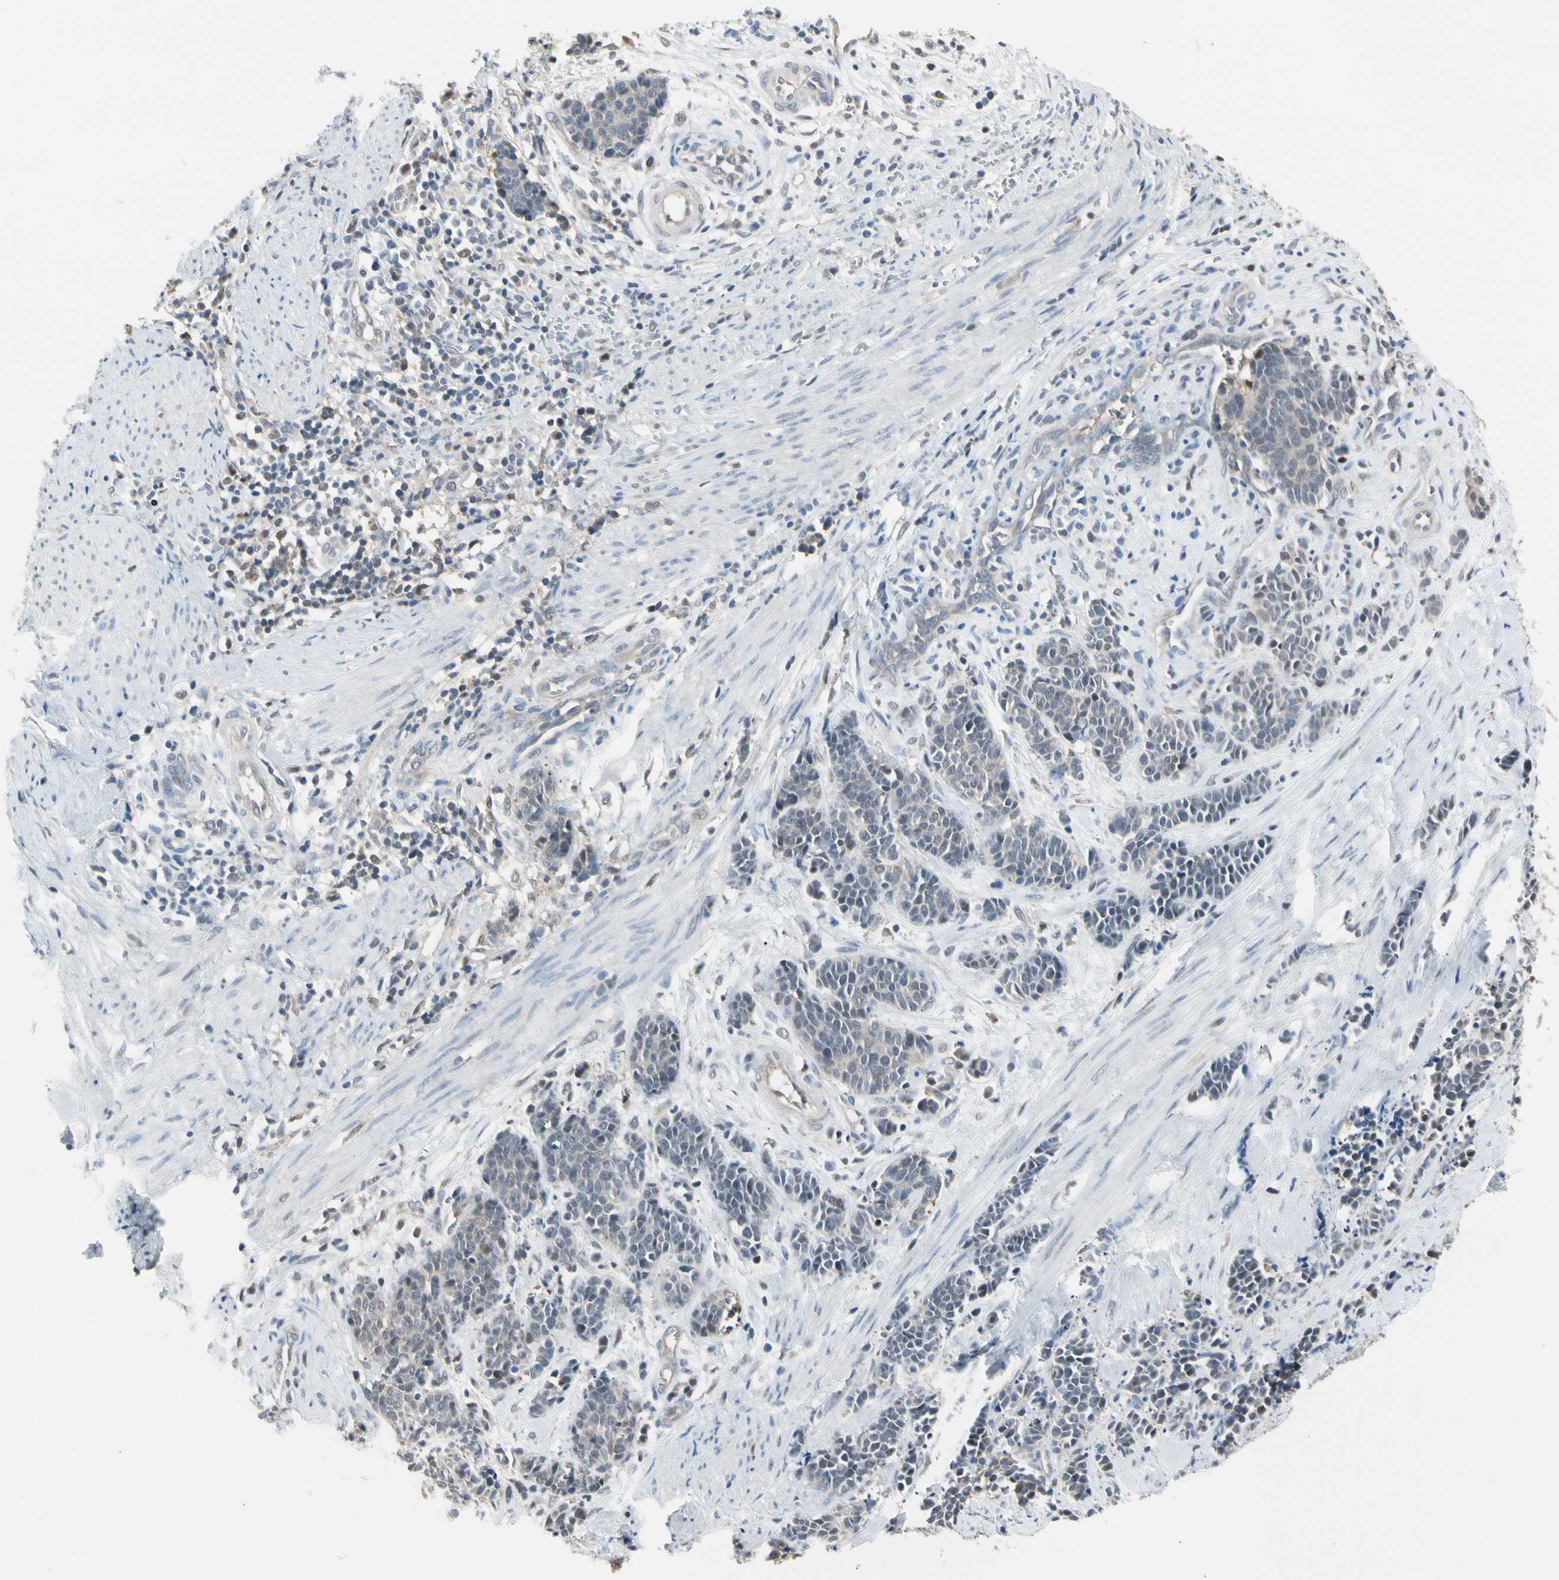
{"staining": {"intensity": "weak", "quantity": "25%-75%", "location": "cytoplasmic/membranous"}, "tissue": "cervical cancer", "cell_type": "Tumor cells", "image_type": "cancer", "snomed": [{"axis": "morphology", "description": "Squamous cell carcinoma, NOS"}, {"axis": "topography", "description": "Cervix"}], "caption": "A photomicrograph showing weak cytoplasmic/membranous staining in approximately 25%-75% of tumor cells in squamous cell carcinoma (cervical), as visualized by brown immunohistochemical staining.", "gene": "PSMA2", "patient": {"sex": "female", "age": 35}}